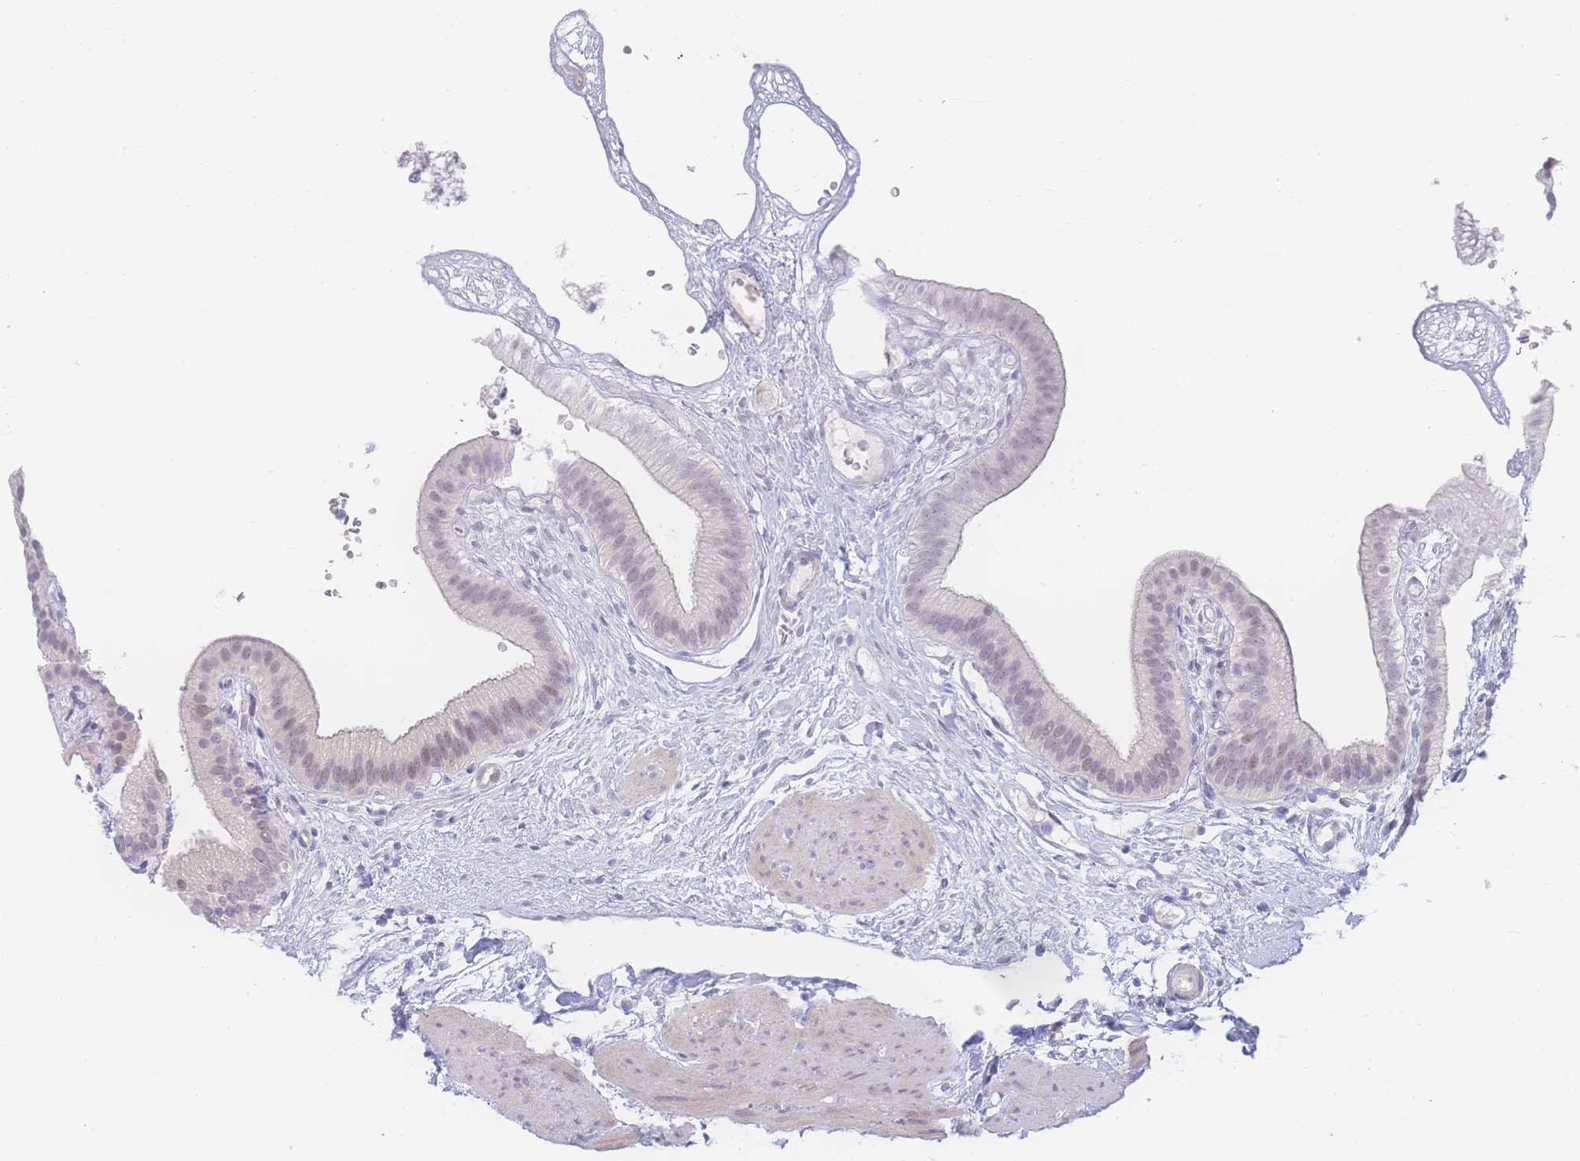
{"staining": {"intensity": "moderate", "quantity": "<25%", "location": "cytoplasmic/membranous,nuclear"}, "tissue": "gallbladder", "cell_type": "Glandular cells", "image_type": "normal", "snomed": [{"axis": "morphology", "description": "Normal tissue, NOS"}, {"axis": "topography", "description": "Gallbladder"}], "caption": "About <25% of glandular cells in normal human gallbladder demonstrate moderate cytoplasmic/membranous,nuclear protein staining as visualized by brown immunohistochemical staining.", "gene": "PRSS22", "patient": {"sex": "female", "age": 54}}